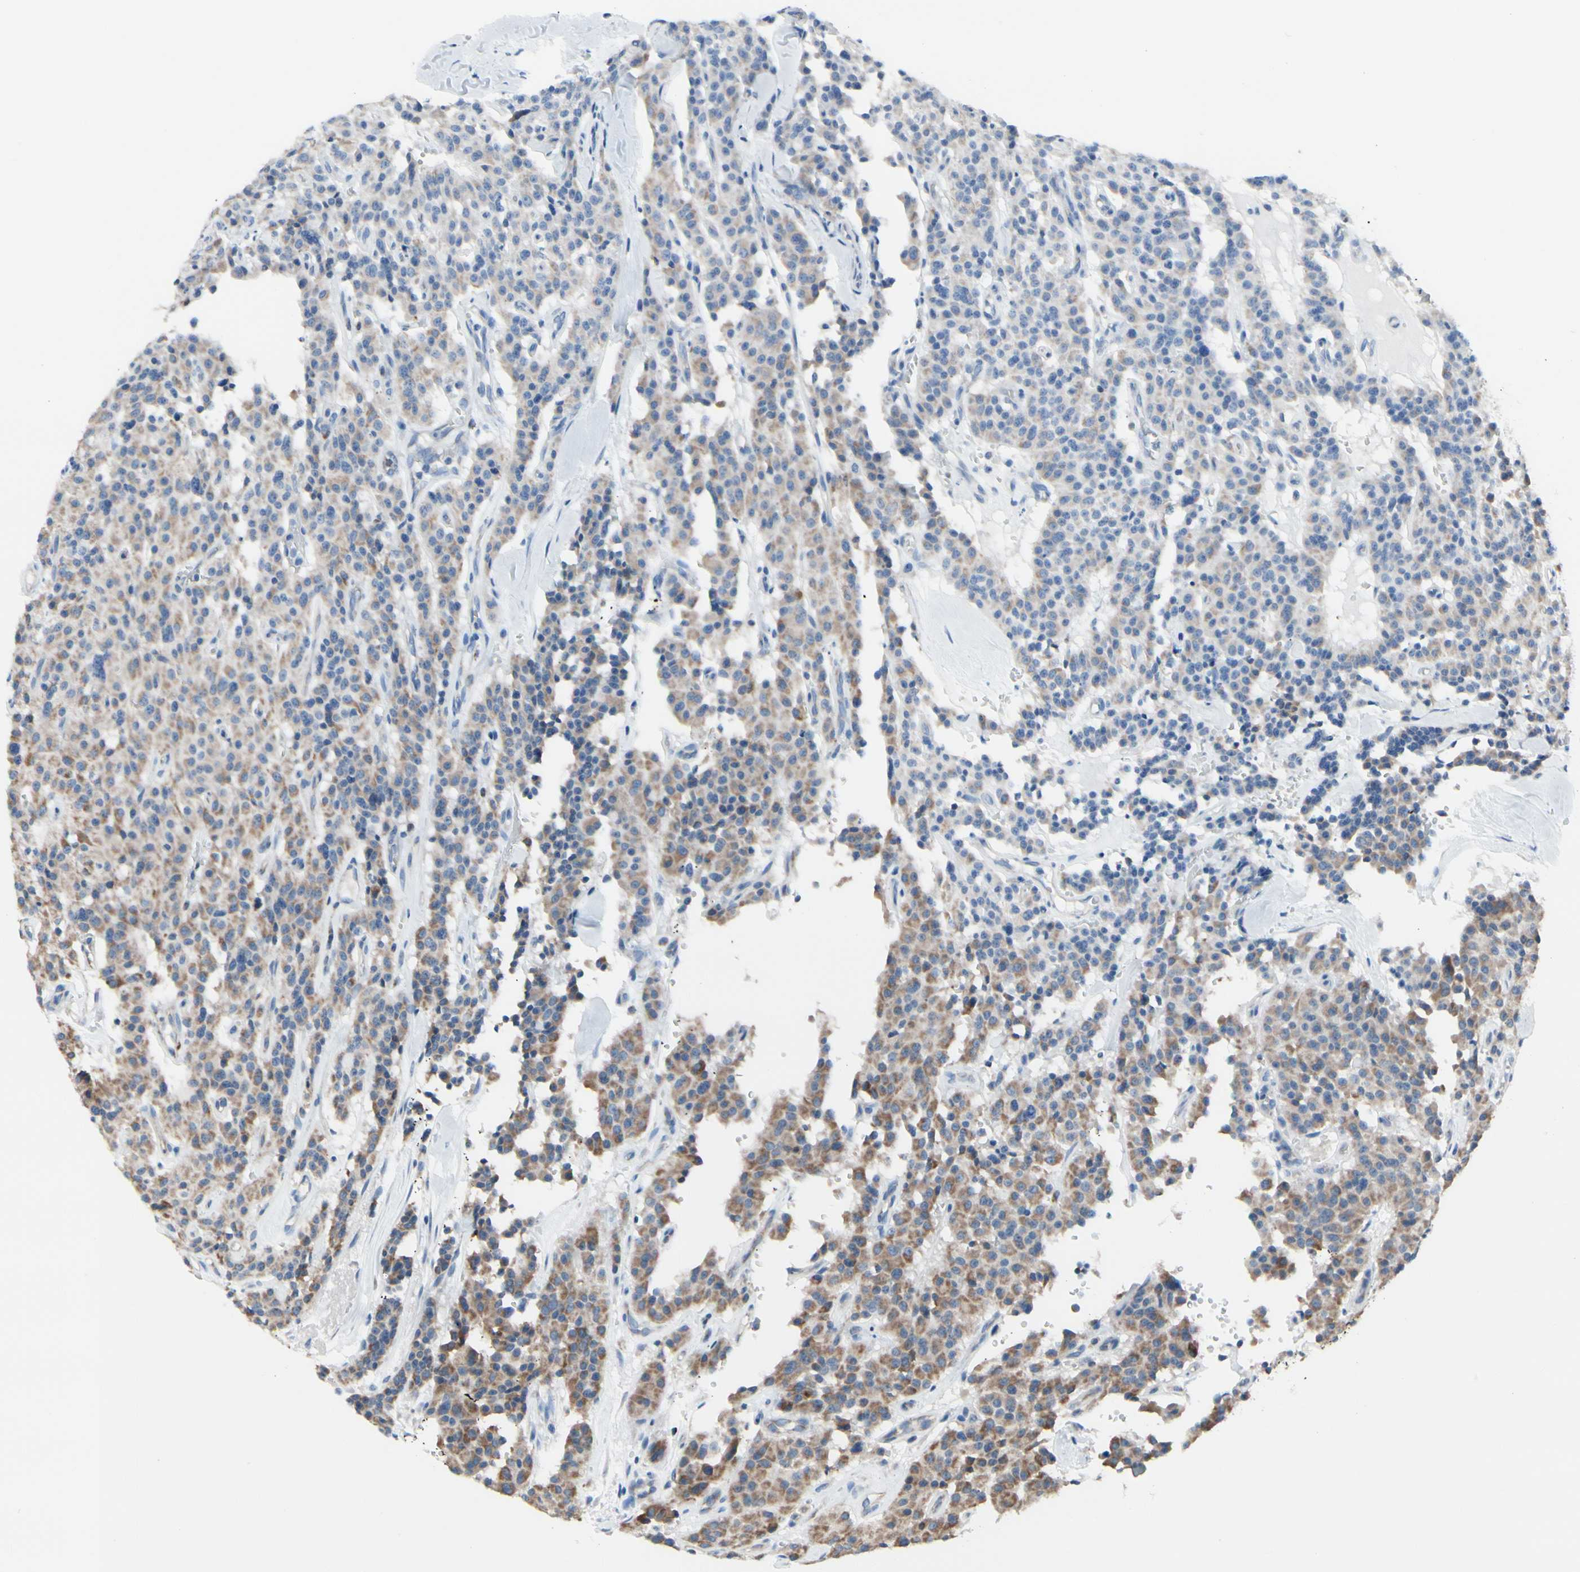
{"staining": {"intensity": "moderate", "quantity": ">75%", "location": "cytoplasmic/membranous"}, "tissue": "carcinoid", "cell_type": "Tumor cells", "image_type": "cancer", "snomed": [{"axis": "morphology", "description": "Carcinoid, malignant, NOS"}, {"axis": "topography", "description": "Lung"}], "caption": "A medium amount of moderate cytoplasmic/membranous positivity is appreciated in approximately >75% of tumor cells in carcinoid (malignant) tissue. (brown staining indicates protein expression, while blue staining denotes nuclei).", "gene": "CPT1A", "patient": {"sex": "male", "age": 30}}